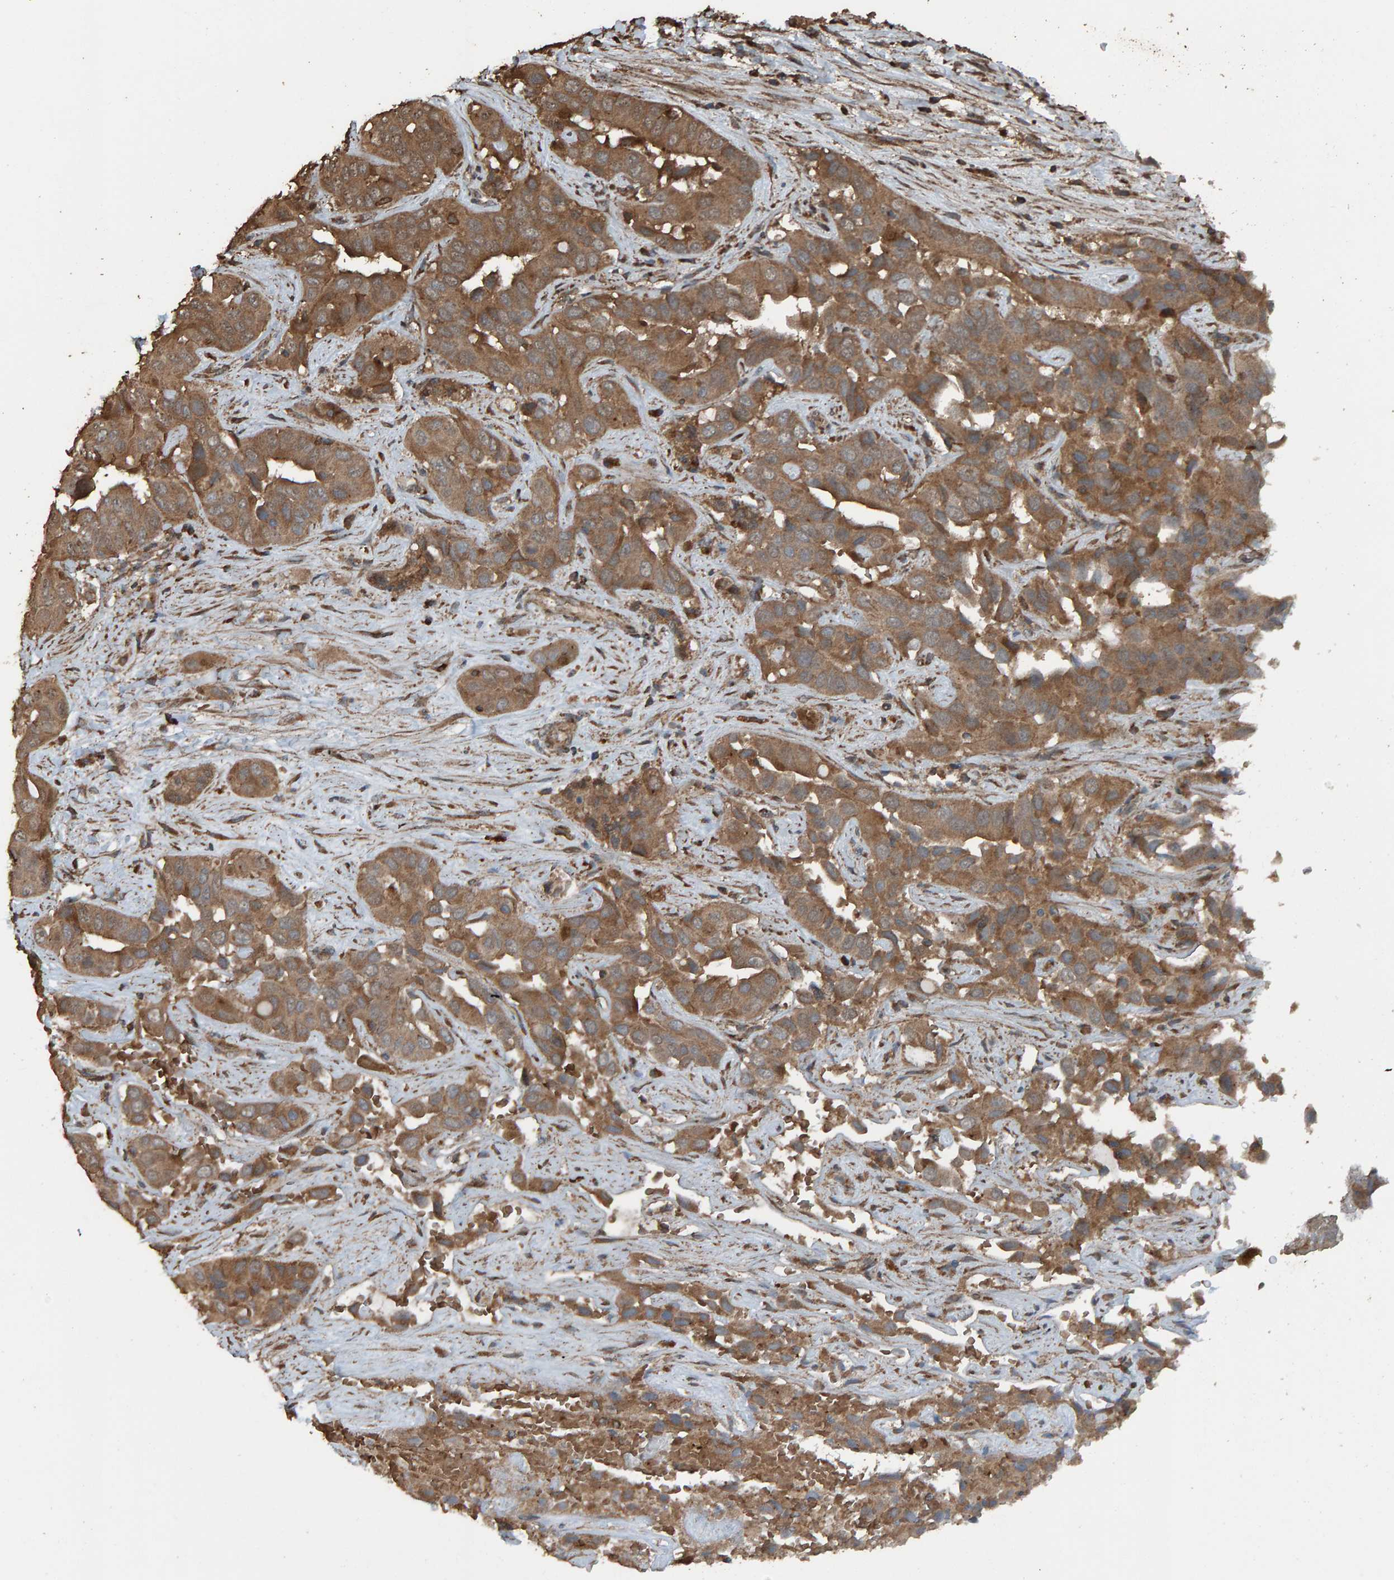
{"staining": {"intensity": "moderate", "quantity": ">75%", "location": "cytoplasmic/membranous"}, "tissue": "liver cancer", "cell_type": "Tumor cells", "image_type": "cancer", "snomed": [{"axis": "morphology", "description": "Cholangiocarcinoma"}, {"axis": "topography", "description": "Liver"}], "caption": "High-power microscopy captured an immunohistochemistry (IHC) micrograph of liver cancer (cholangiocarcinoma), revealing moderate cytoplasmic/membranous expression in about >75% of tumor cells.", "gene": "DUS1L", "patient": {"sex": "female", "age": 52}}